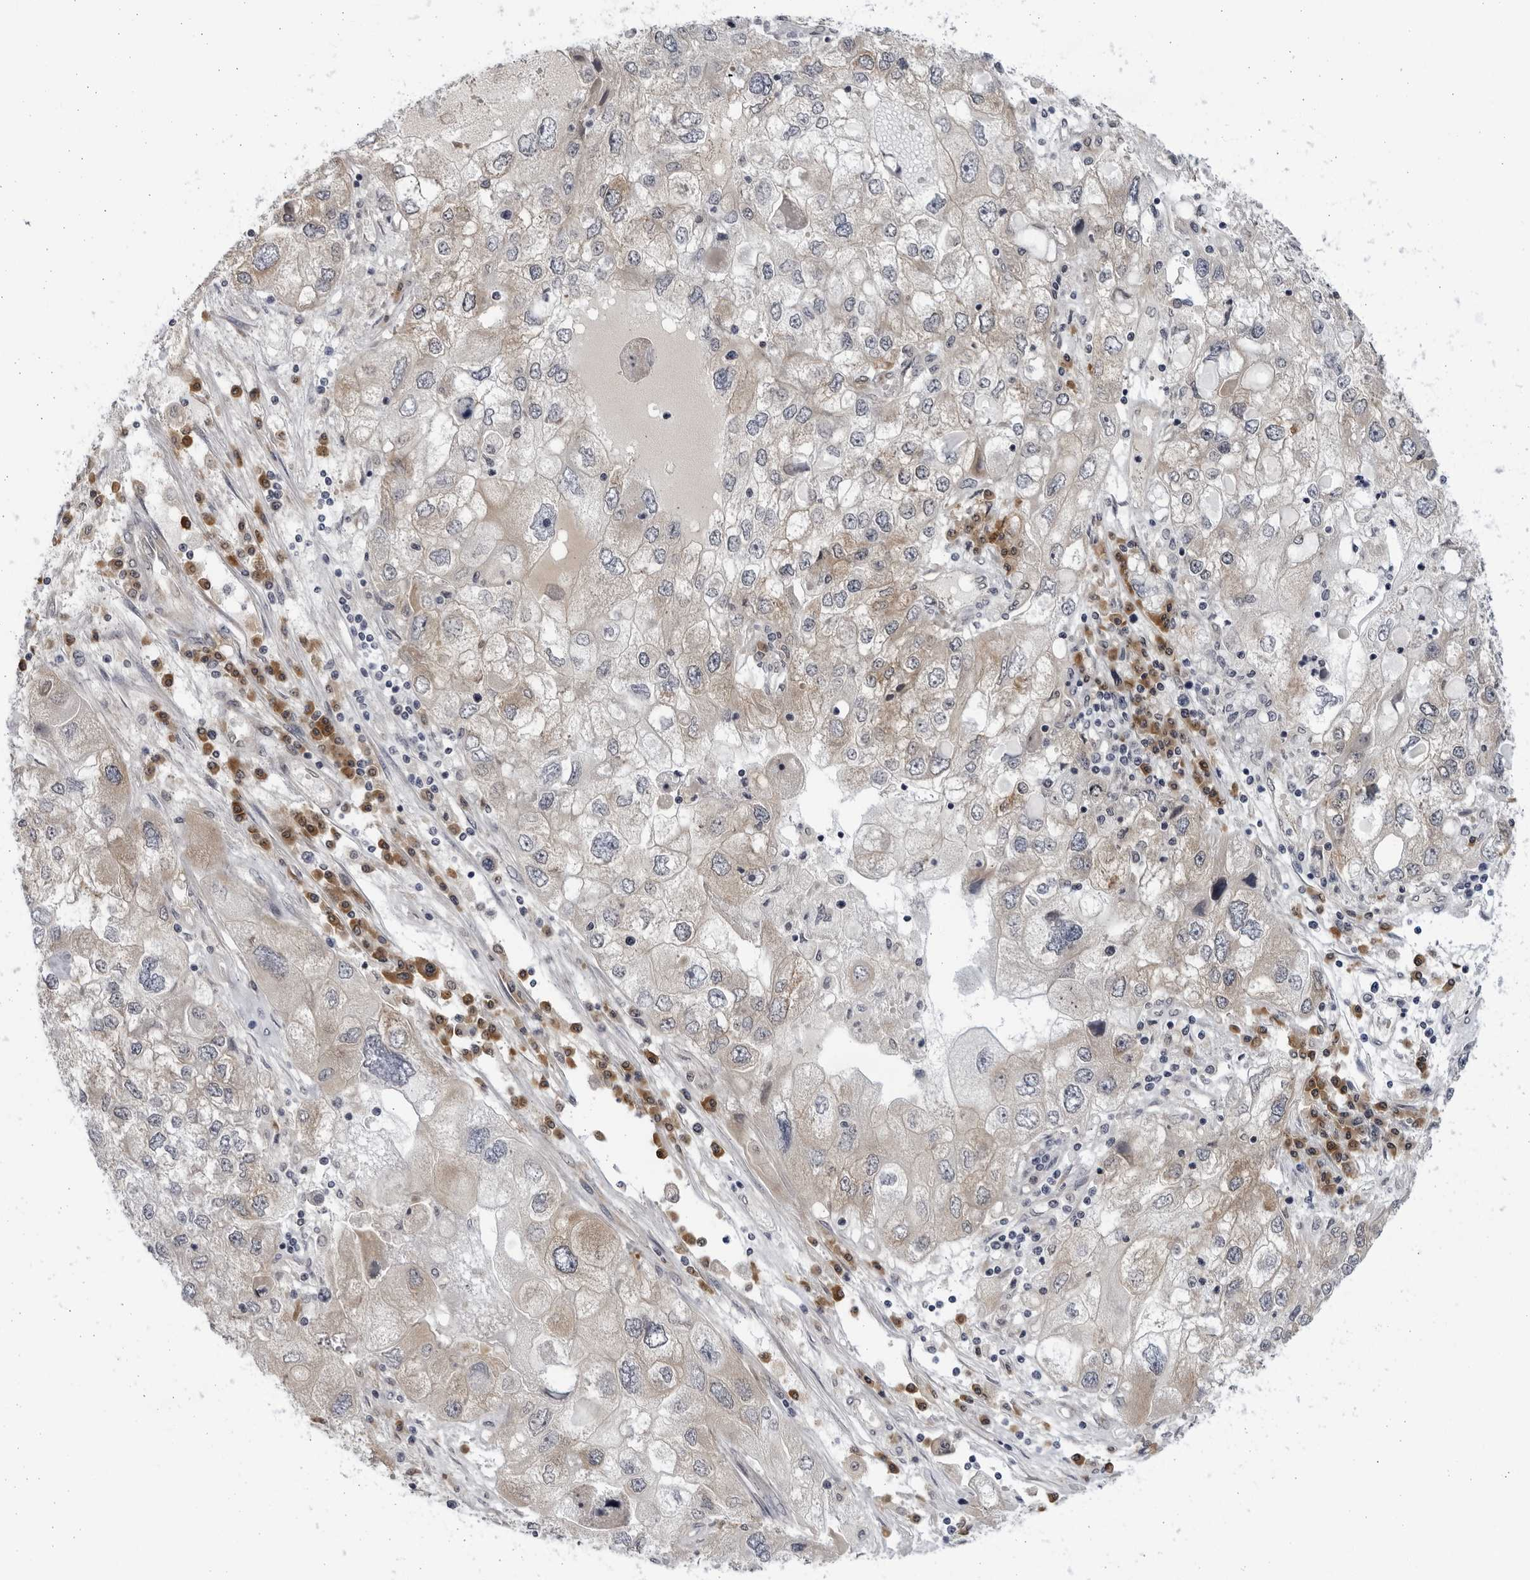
{"staining": {"intensity": "weak", "quantity": "25%-75%", "location": "cytoplasmic/membranous"}, "tissue": "endometrial cancer", "cell_type": "Tumor cells", "image_type": "cancer", "snomed": [{"axis": "morphology", "description": "Adenocarcinoma, NOS"}, {"axis": "topography", "description": "Endometrium"}], "caption": "Human endometrial cancer stained with a brown dye demonstrates weak cytoplasmic/membranous positive positivity in about 25%-75% of tumor cells.", "gene": "BMP2K", "patient": {"sex": "female", "age": 49}}